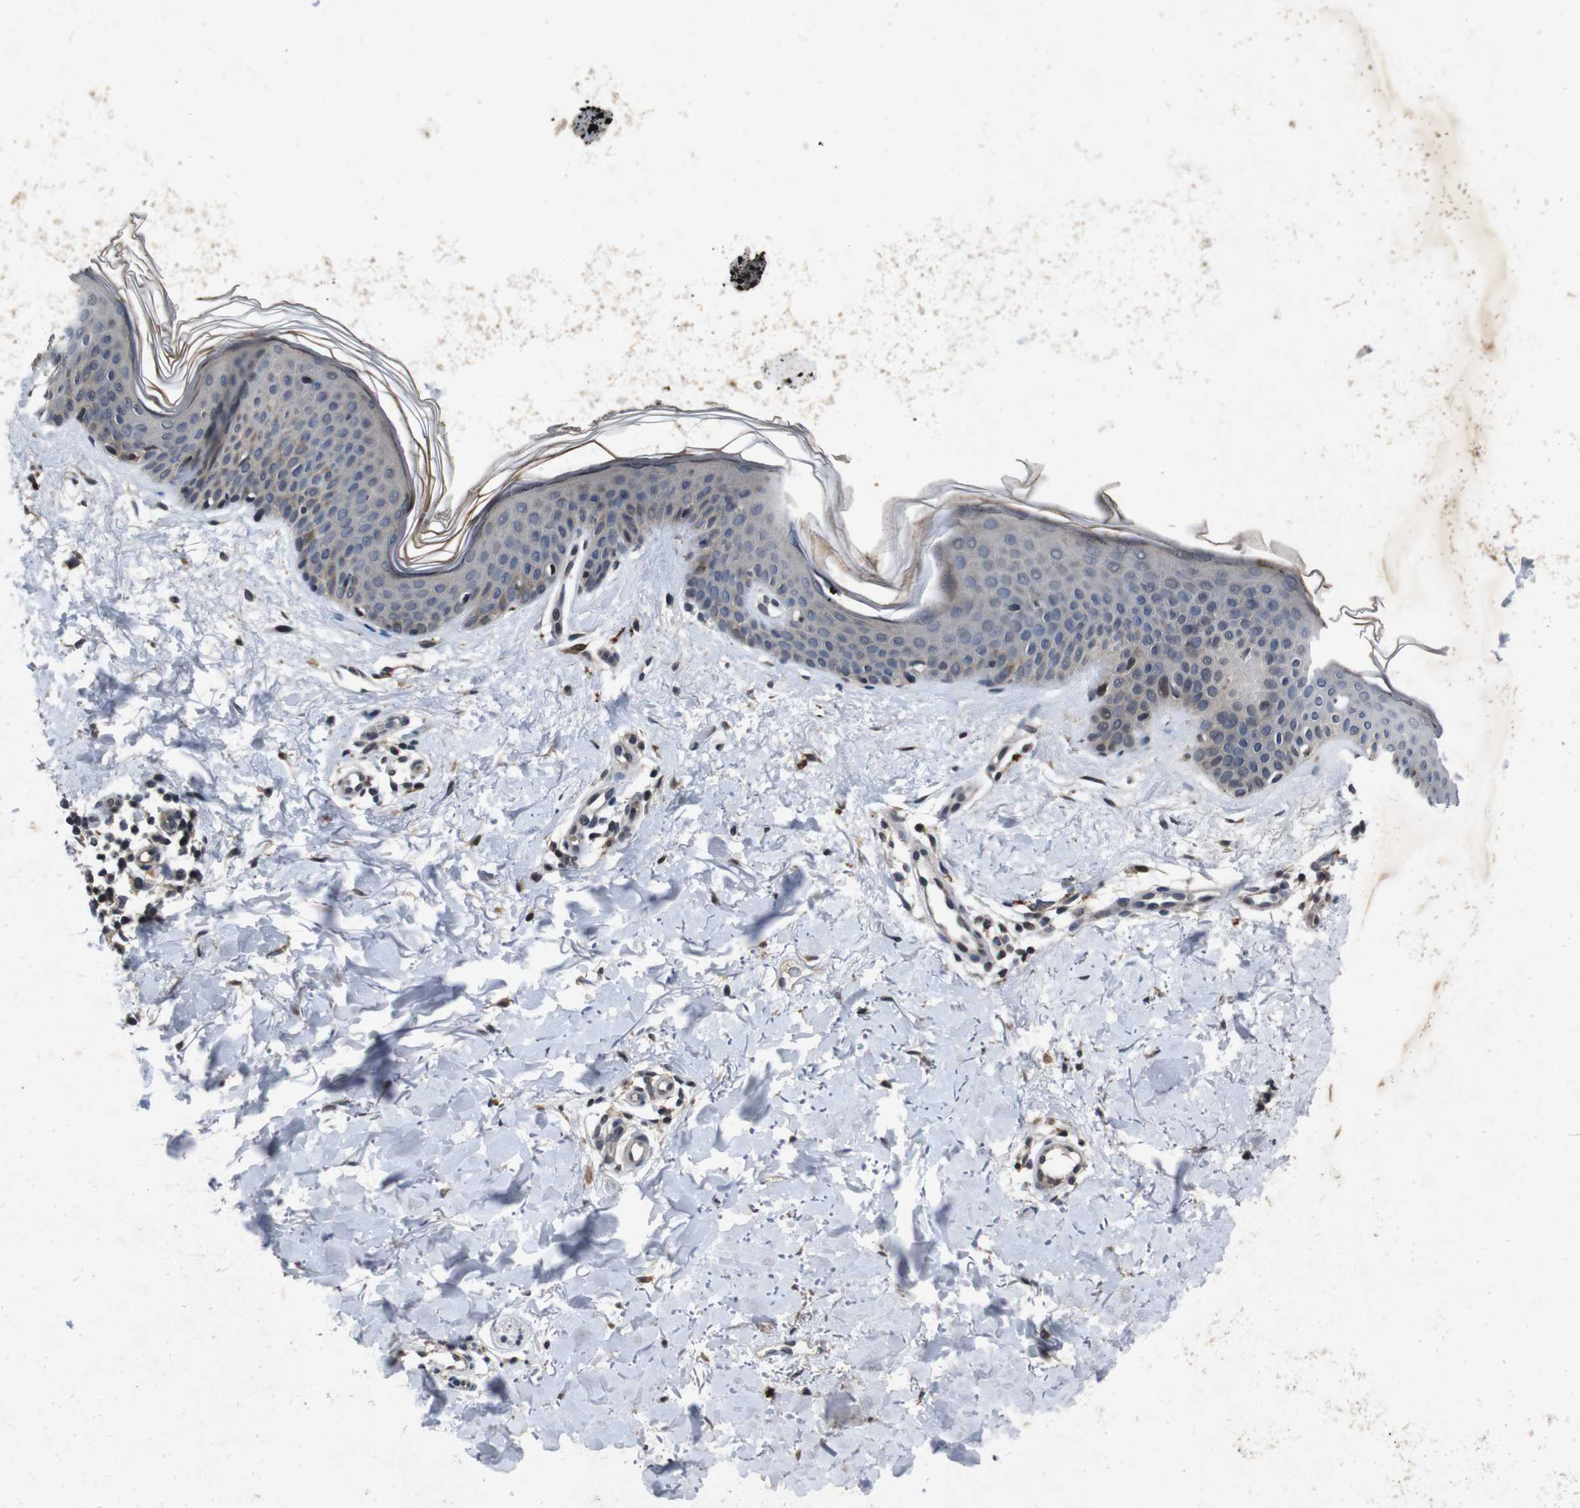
{"staining": {"intensity": "moderate", "quantity": "25%-75%", "location": "cytoplasmic/membranous"}, "tissue": "skin", "cell_type": "Fibroblasts", "image_type": "normal", "snomed": [{"axis": "morphology", "description": "Normal tissue, NOS"}, {"axis": "topography", "description": "Skin"}], "caption": "Skin stained with immunohistochemistry (IHC) demonstrates moderate cytoplasmic/membranous positivity in about 25%-75% of fibroblasts. The staining is performed using DAB (3,3'-diaminobenzidine) brown chromogen to label protein expression. The nuclei are counter-stained blue using hematoxylin.", "gene": "AKT3", "patient": {"sex": "female", "age": 56}}